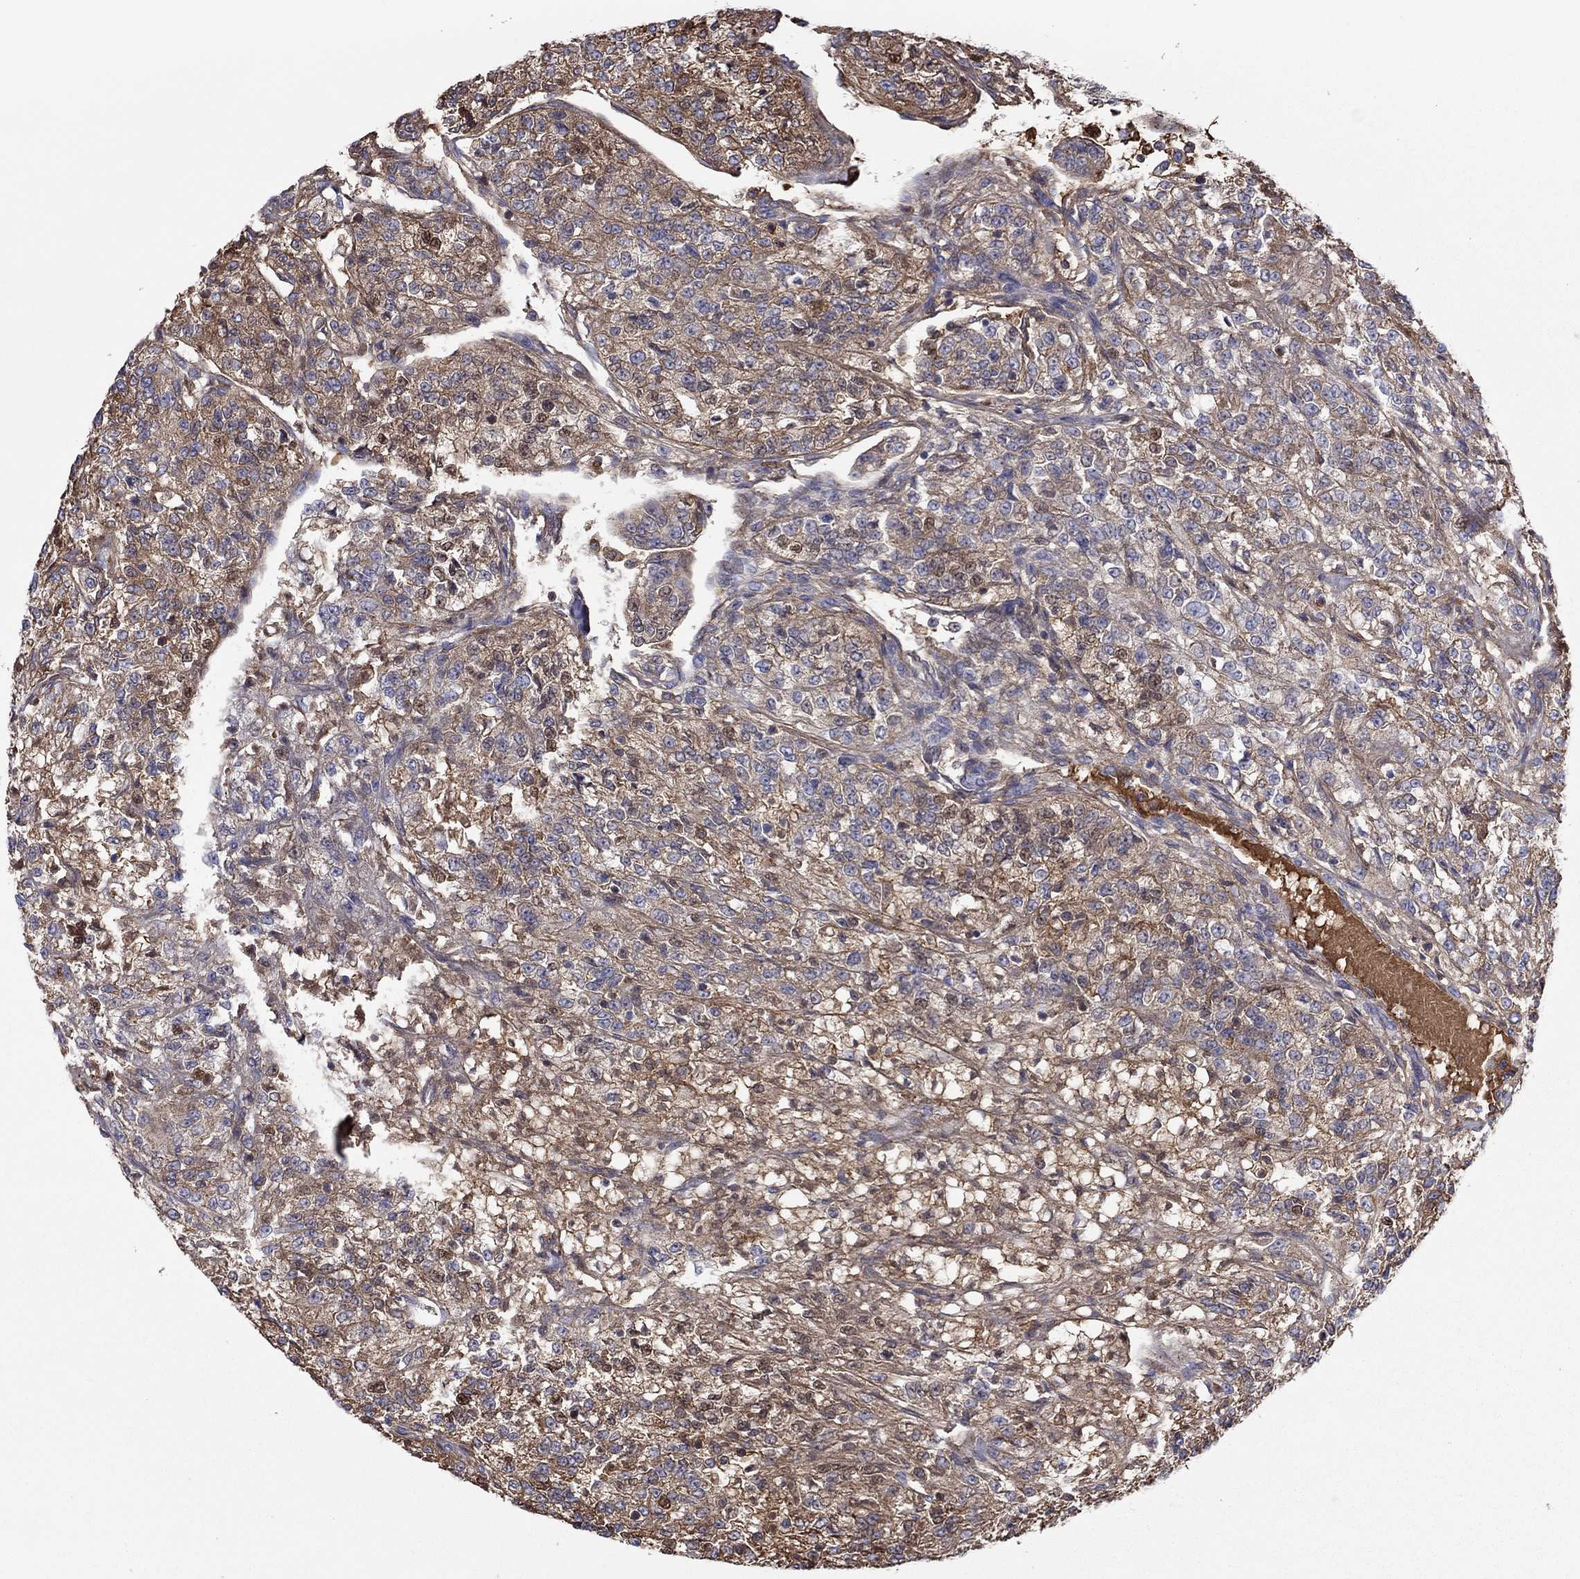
{"staining": {"intensity": "moderate", "quantity": "25%-75%", "location": "cytoplasmic/membranous"}, "tissue": "renal cancer", "cell_type": "Tumor cells", "image_type": "cancer", "snomed": [{"axis": "morphology", "description": "Adenocarcinoma, NOS"}, {"axis": "topography", "description": "Kidney"}], "caption": "Moderate cytoplasmic/membranous protein staining is appreciated in approximately 25%-75% of tumor cells in renal cancer.", "gene": "HPX", "patient": {"sex": "female", "age": 63}}